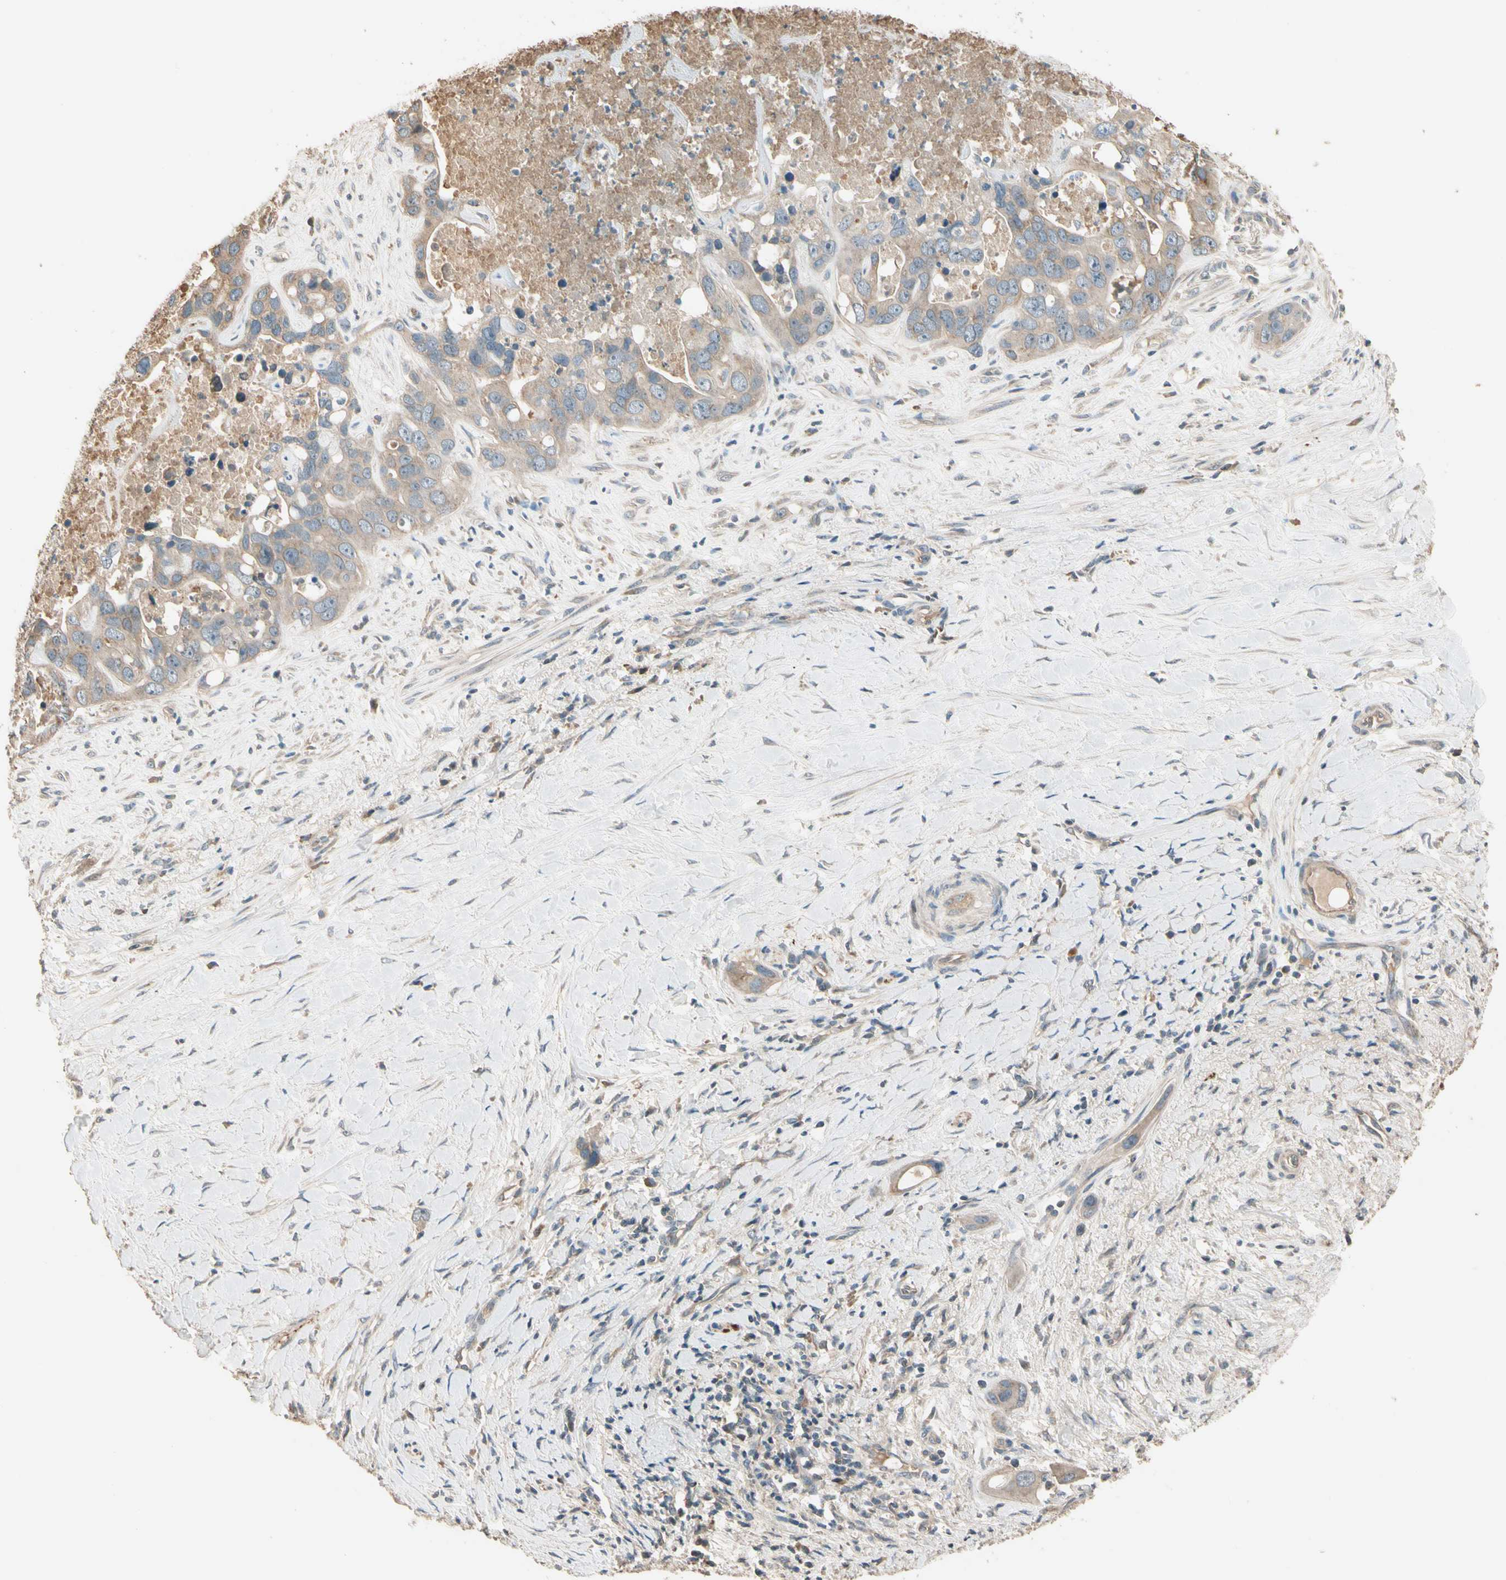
{"staining": {"intensity": "weak", "quantity": ">75%", "location": "cytoplasmic/membranous"}, "tissue": "liver cancer", "cell_type": "Tumor cells", "image_type": "cancer", "snomed": [{"axis": "morphology", "description": "Cholangiocarcinoma"}, {"axis": "topography", "description": "Liver"}], "caption": "Brown immunohistochemical staining in liver cancer displays weak cytoplasmic/membranous staining in about >75% of tumor cells.", "gene": "TNFRSF21", "patient": {"sex": "female", "age": 65}}